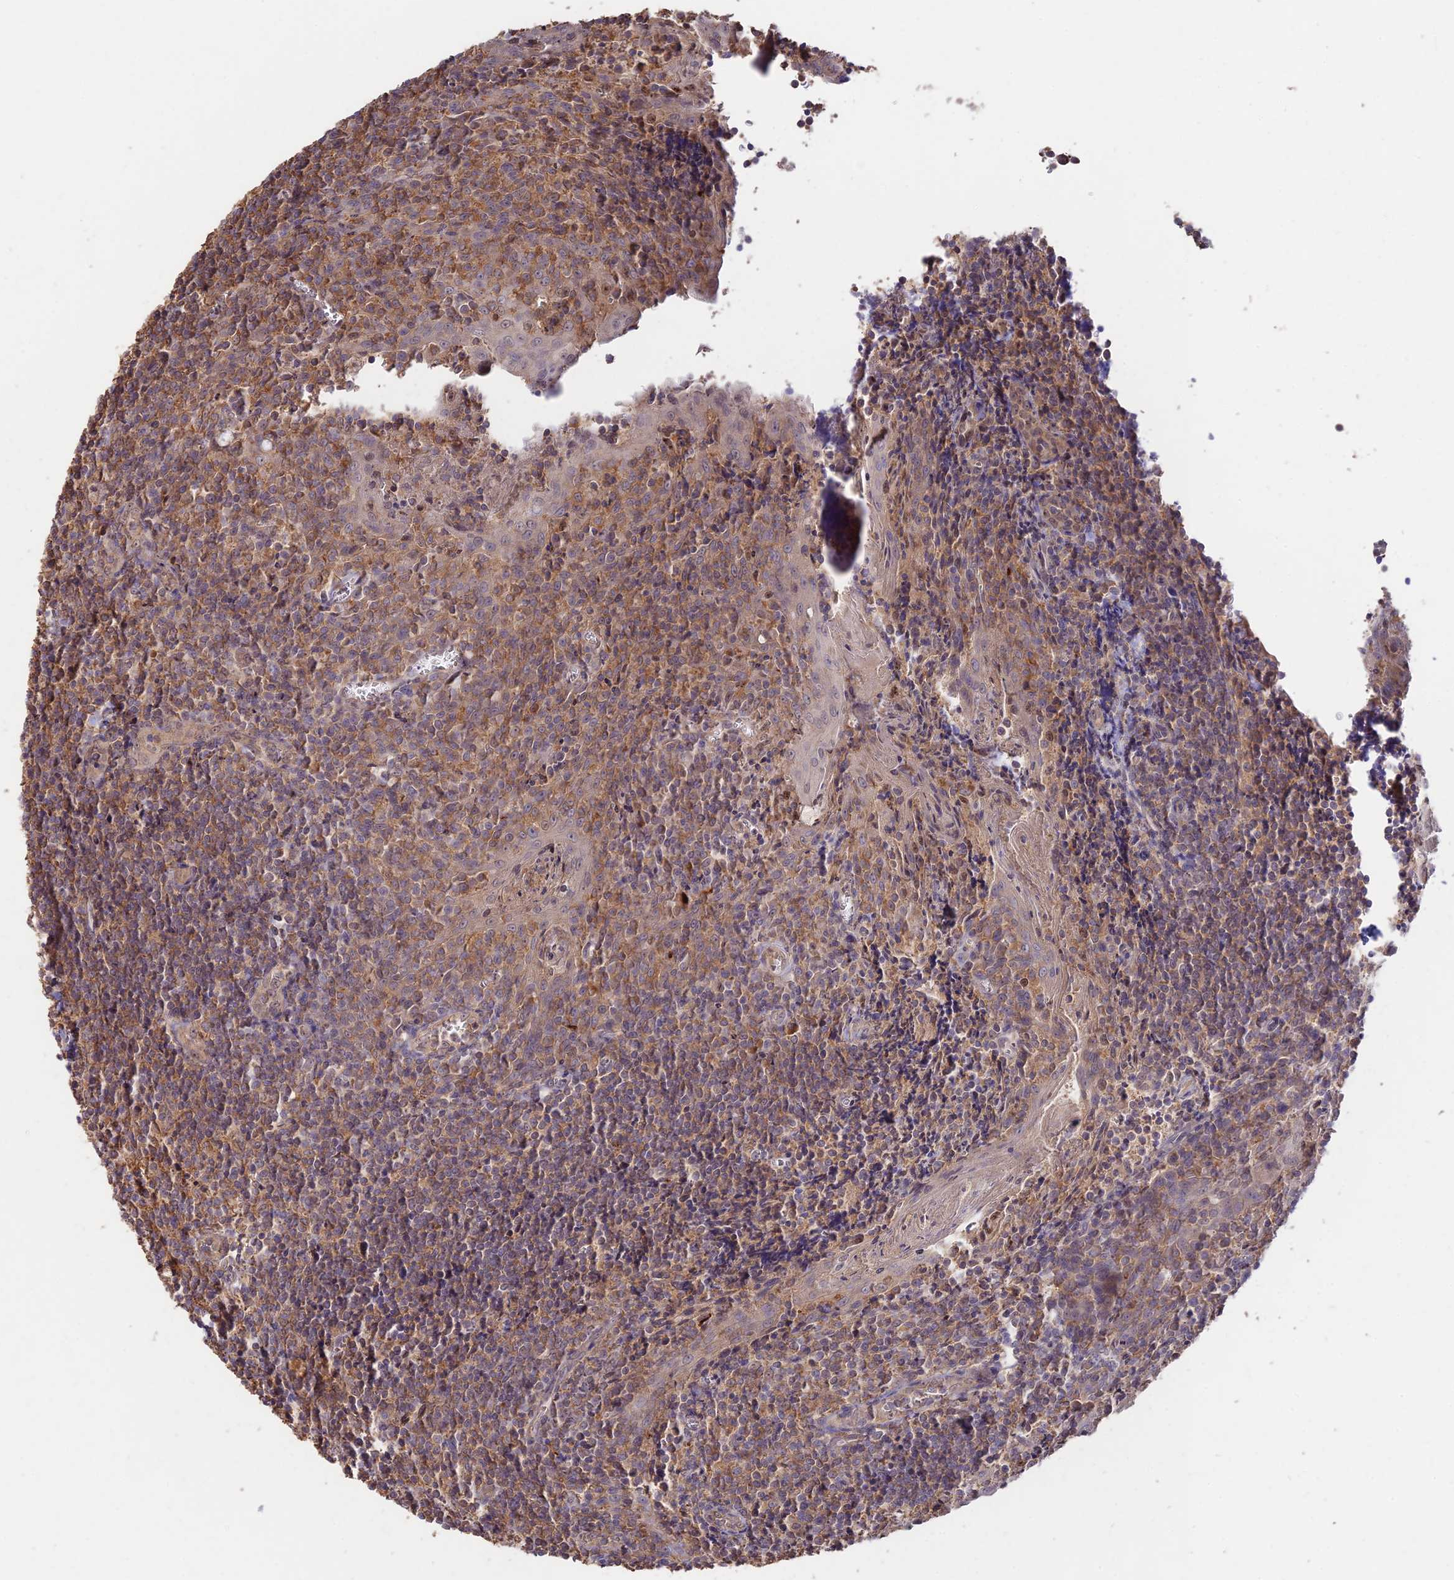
{"staining": {"intensity": "weak", "quantity": ">75%", "location": "cytoplasmic/membranous"}, "tissue": "tonsil", "cell_type": "Germinal center cells", "image_type": "normal", "snomed": [{"axis": "morphology", "description": "Normal tissue, NOS"}, {"axis": "topography", "description": "Tonsil"}], "caption": "Approximately >75% of germinal center cells in unremarkable tonsil show weak cytoplasmic/membranous protein positivity as visualized by brown immunohistochemical staining.", "gene": "CLCF1", "patient": {"sex": "male", "age": 27}}